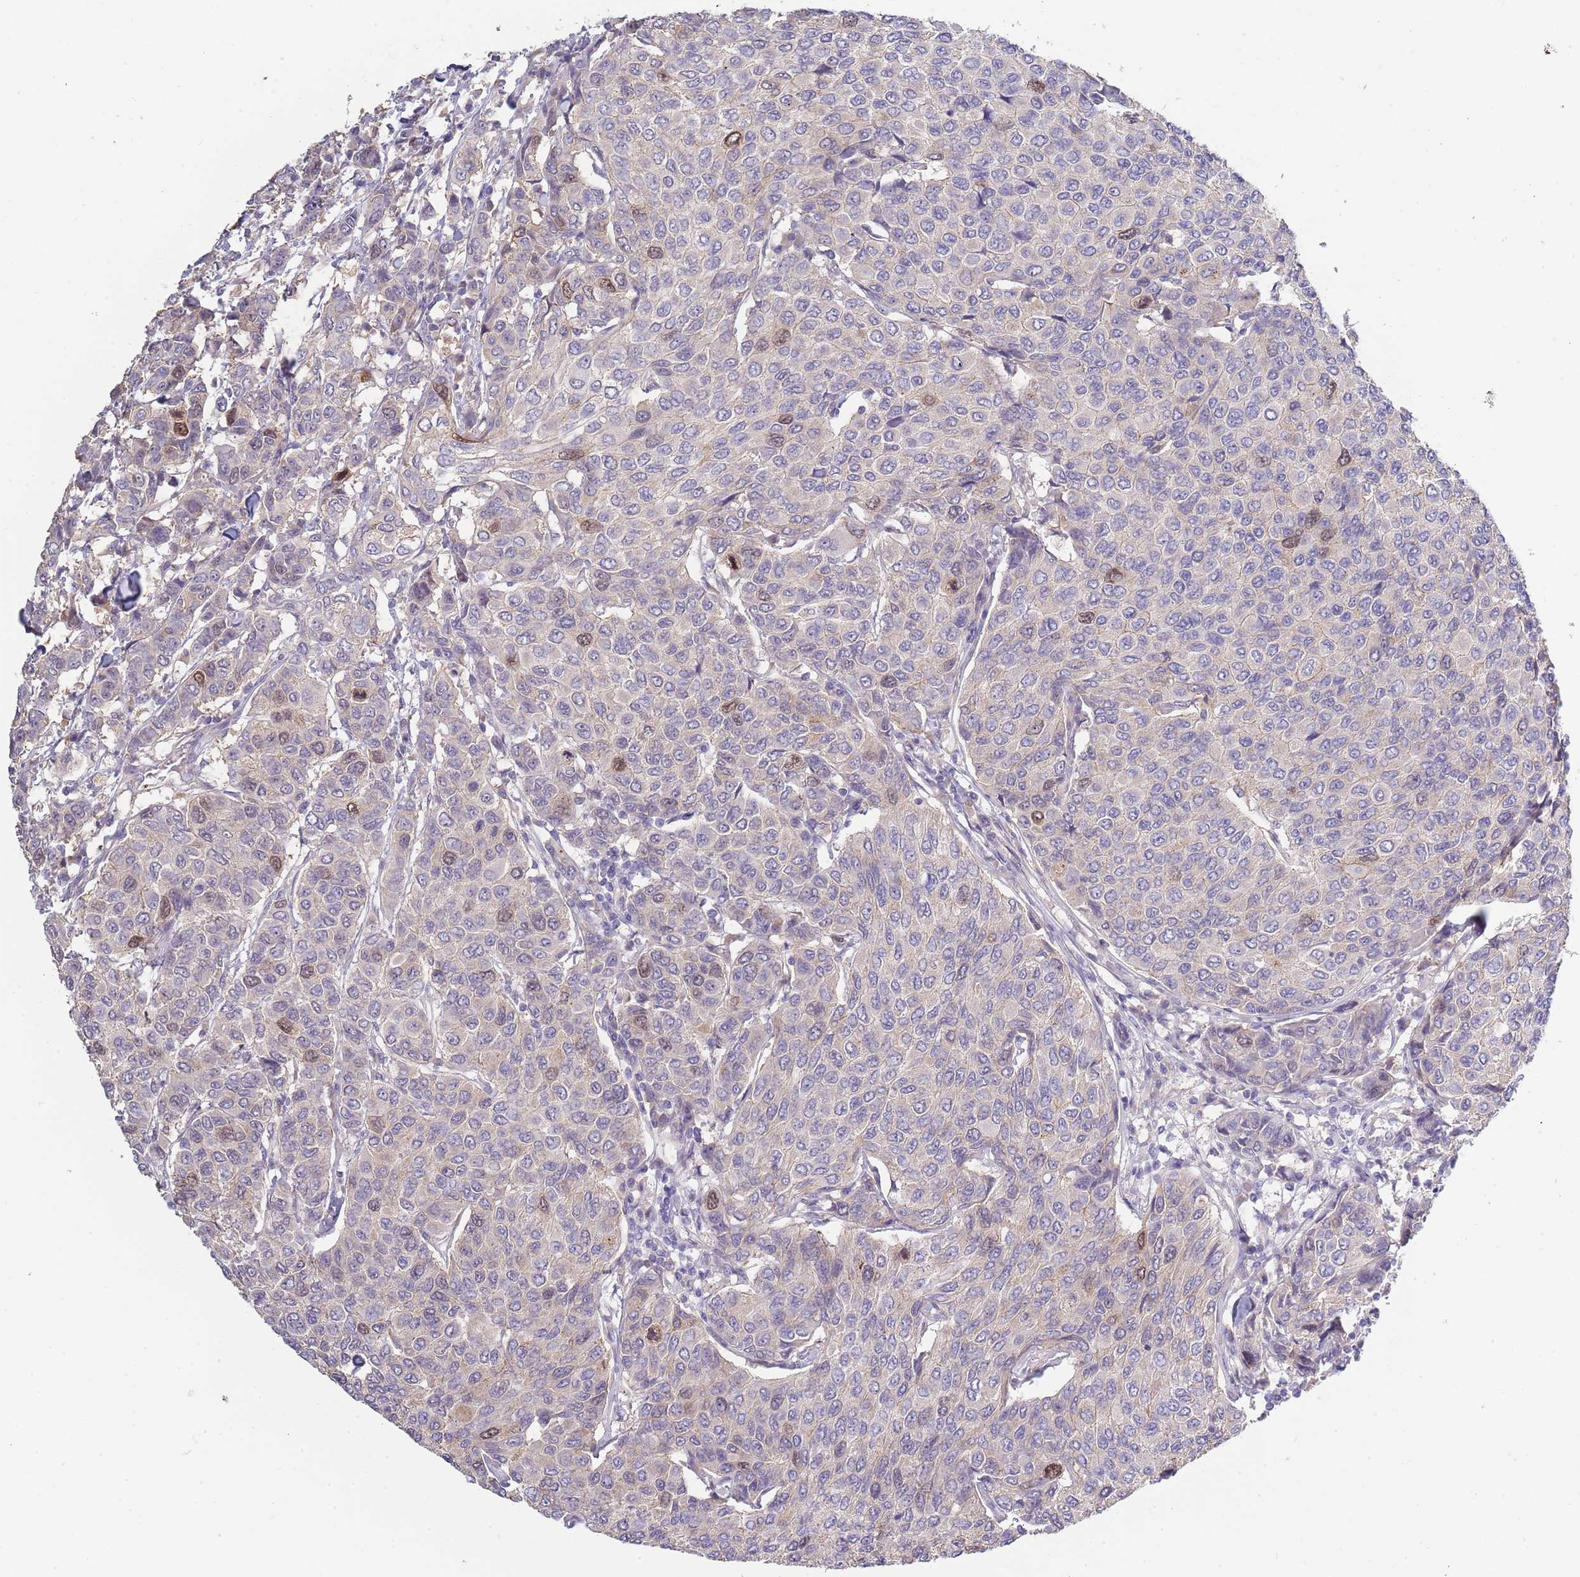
{"staining": {"intensity": "moderate", "quantity": "<25%", "location": "nuclear"}, "tissue": "breast cancer", "cell_type": "Tumor cells", "image_type": "cancer", "snomed": [{"axis": "morphology", "description": "Duct carcinoma"}, {"axis": "topography", "description": "Breast"}], "caption": "IHC staining of breast cancer (infiltrating ductal carcinoma), which exhibits low levels of moderate nuclear expression in approximately <25% of tumor cells indicating moderate nuclear protein positivity. The staining was performed using DAB (brown) for protein detection and nuclei were counterstained in hematoxylin (blue).", "gene": "PIMREG", "patient": {"sex": "female", "age": 55}}